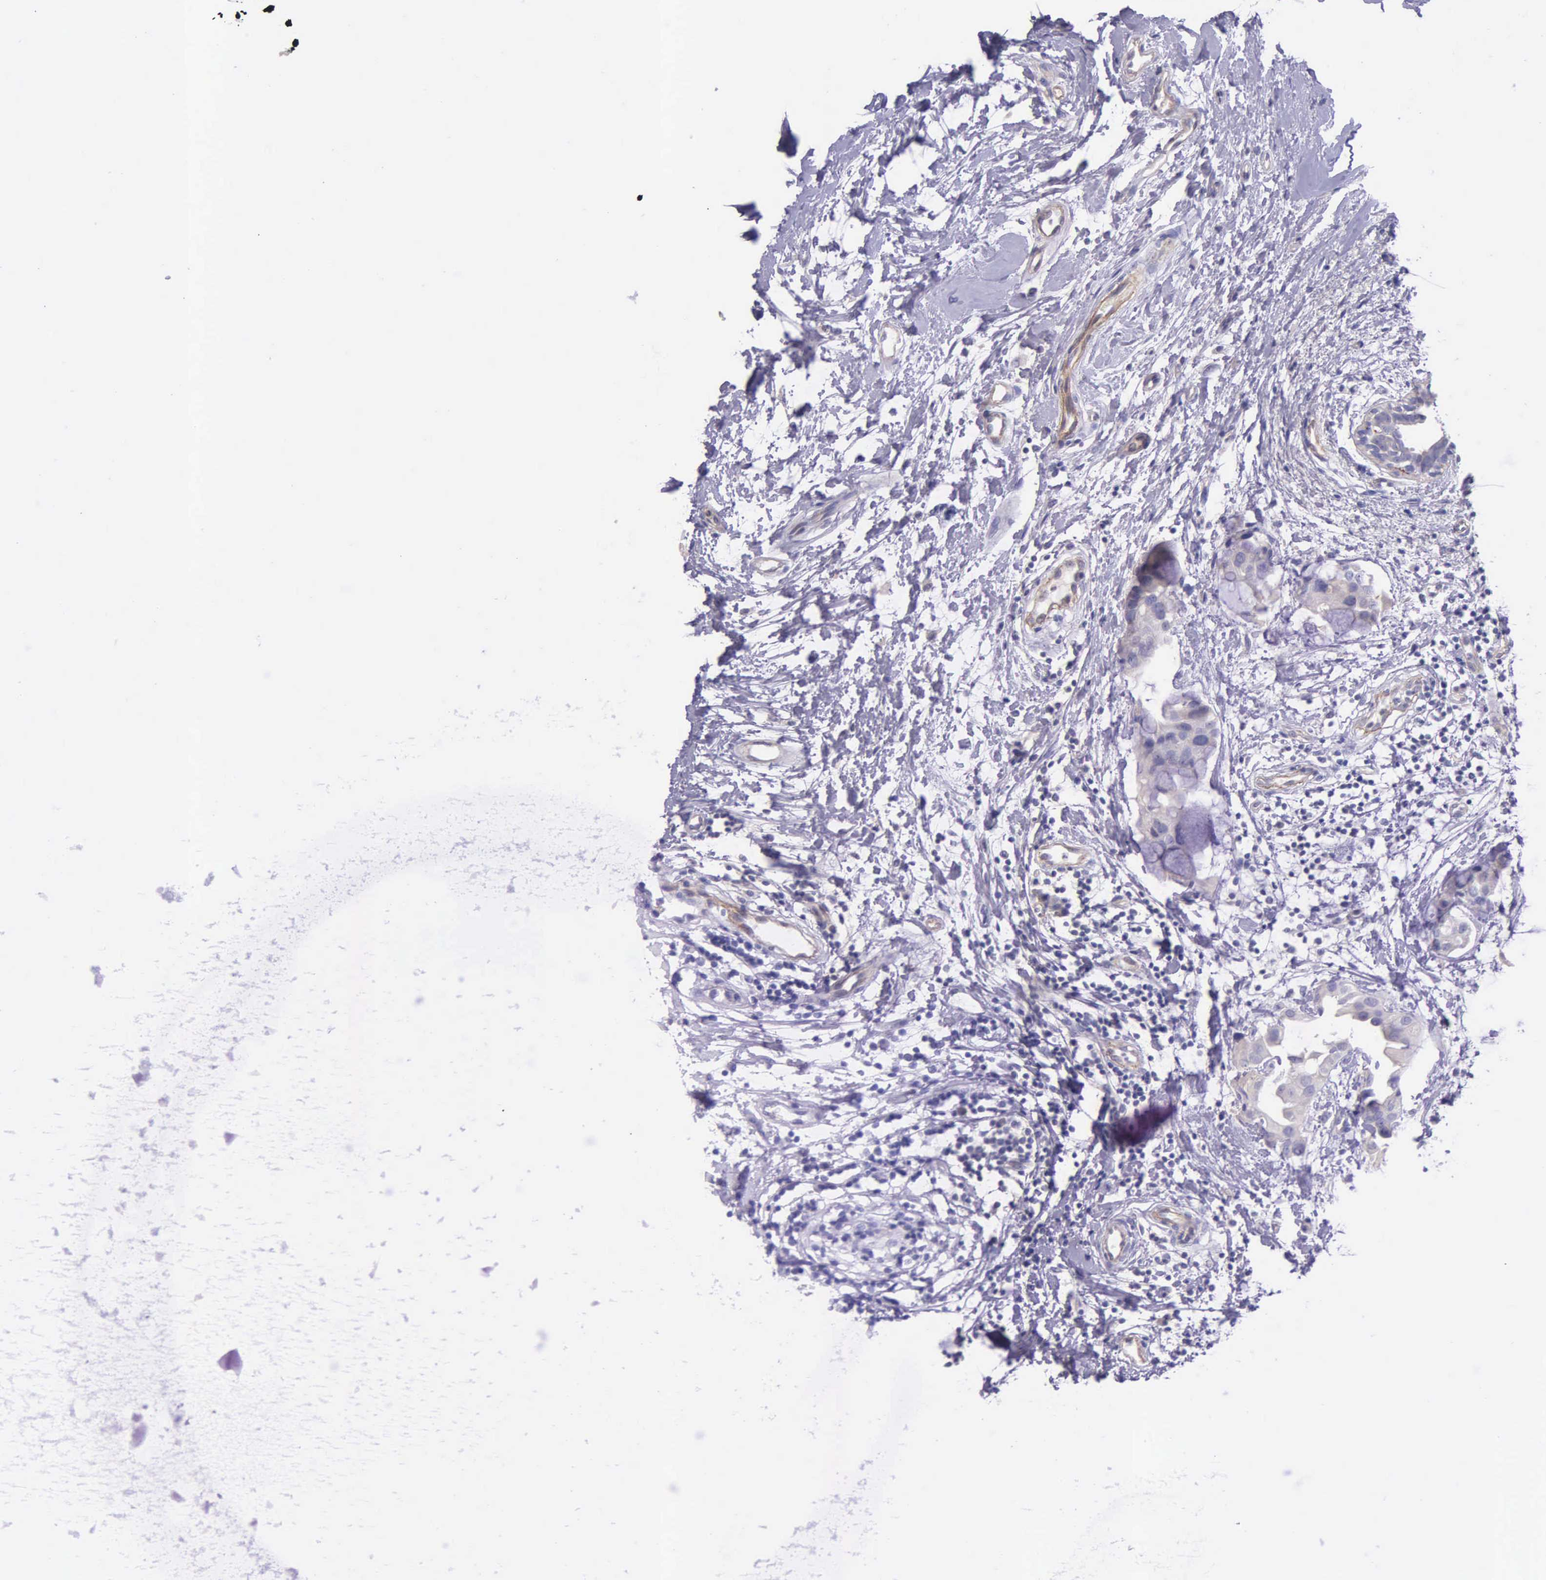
{"staining": {"intensity": "negative", "quantity": "none", "location": "none"}, "tissue": "breast cancer", "cell_type": "Tumor cells", "image_type": "cancer", "snomed": [{"axis": "morphology", "description": "Duct carcinoma"}, {"axis": "topography", "description": "Breast"}], "caption": "Immunohistochemistry of breast cancer displays no staining in tumor cells. Brightfield microscopy of IHC stained with DAB (3,3'-diaminobenzidine) (brown) and hematoxylin (blue), captured at high magnification.", "gene": "THSD7A", "patient": {"sex": "female", "age": 40}}